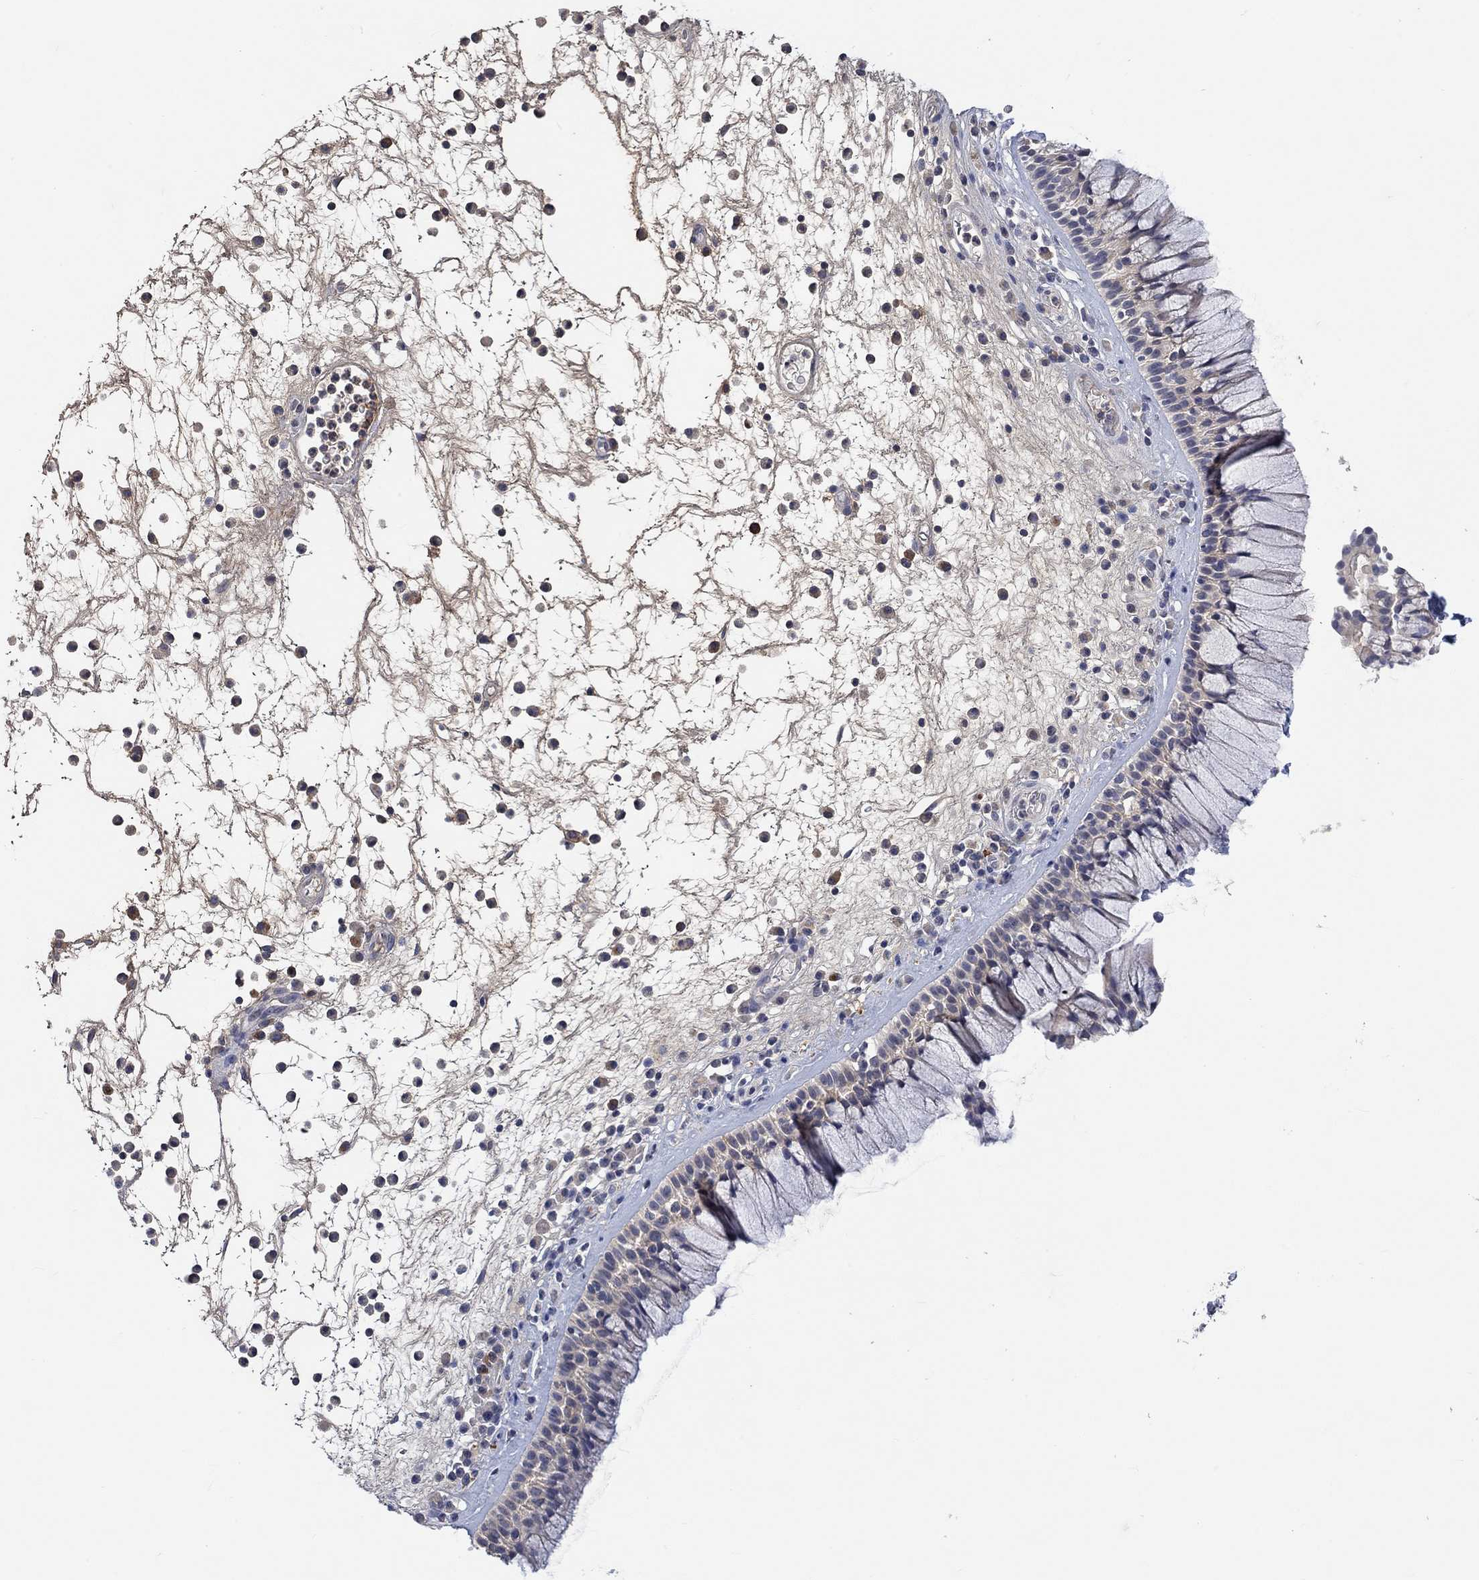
{"staining": {"intensity": "negative", "quantity": "none", "location": "none"}, "tissue": "nasopharynx", "cell_type": "Respiratory epithelial cells", "image_type": "normal", "snomed": [{"axis": "morphology", "description": "Normal tissue, NOS"}, {"axis": "topography", "description": "Nasopharynx"}], "caption": "This is an immunohistochemistry (IHC) image of unremarkable human nasopharynx. There is no staining in respiratory epithelial cells.", "gene": "MSTN", "patient": {"sex": "male", "age": 77}}